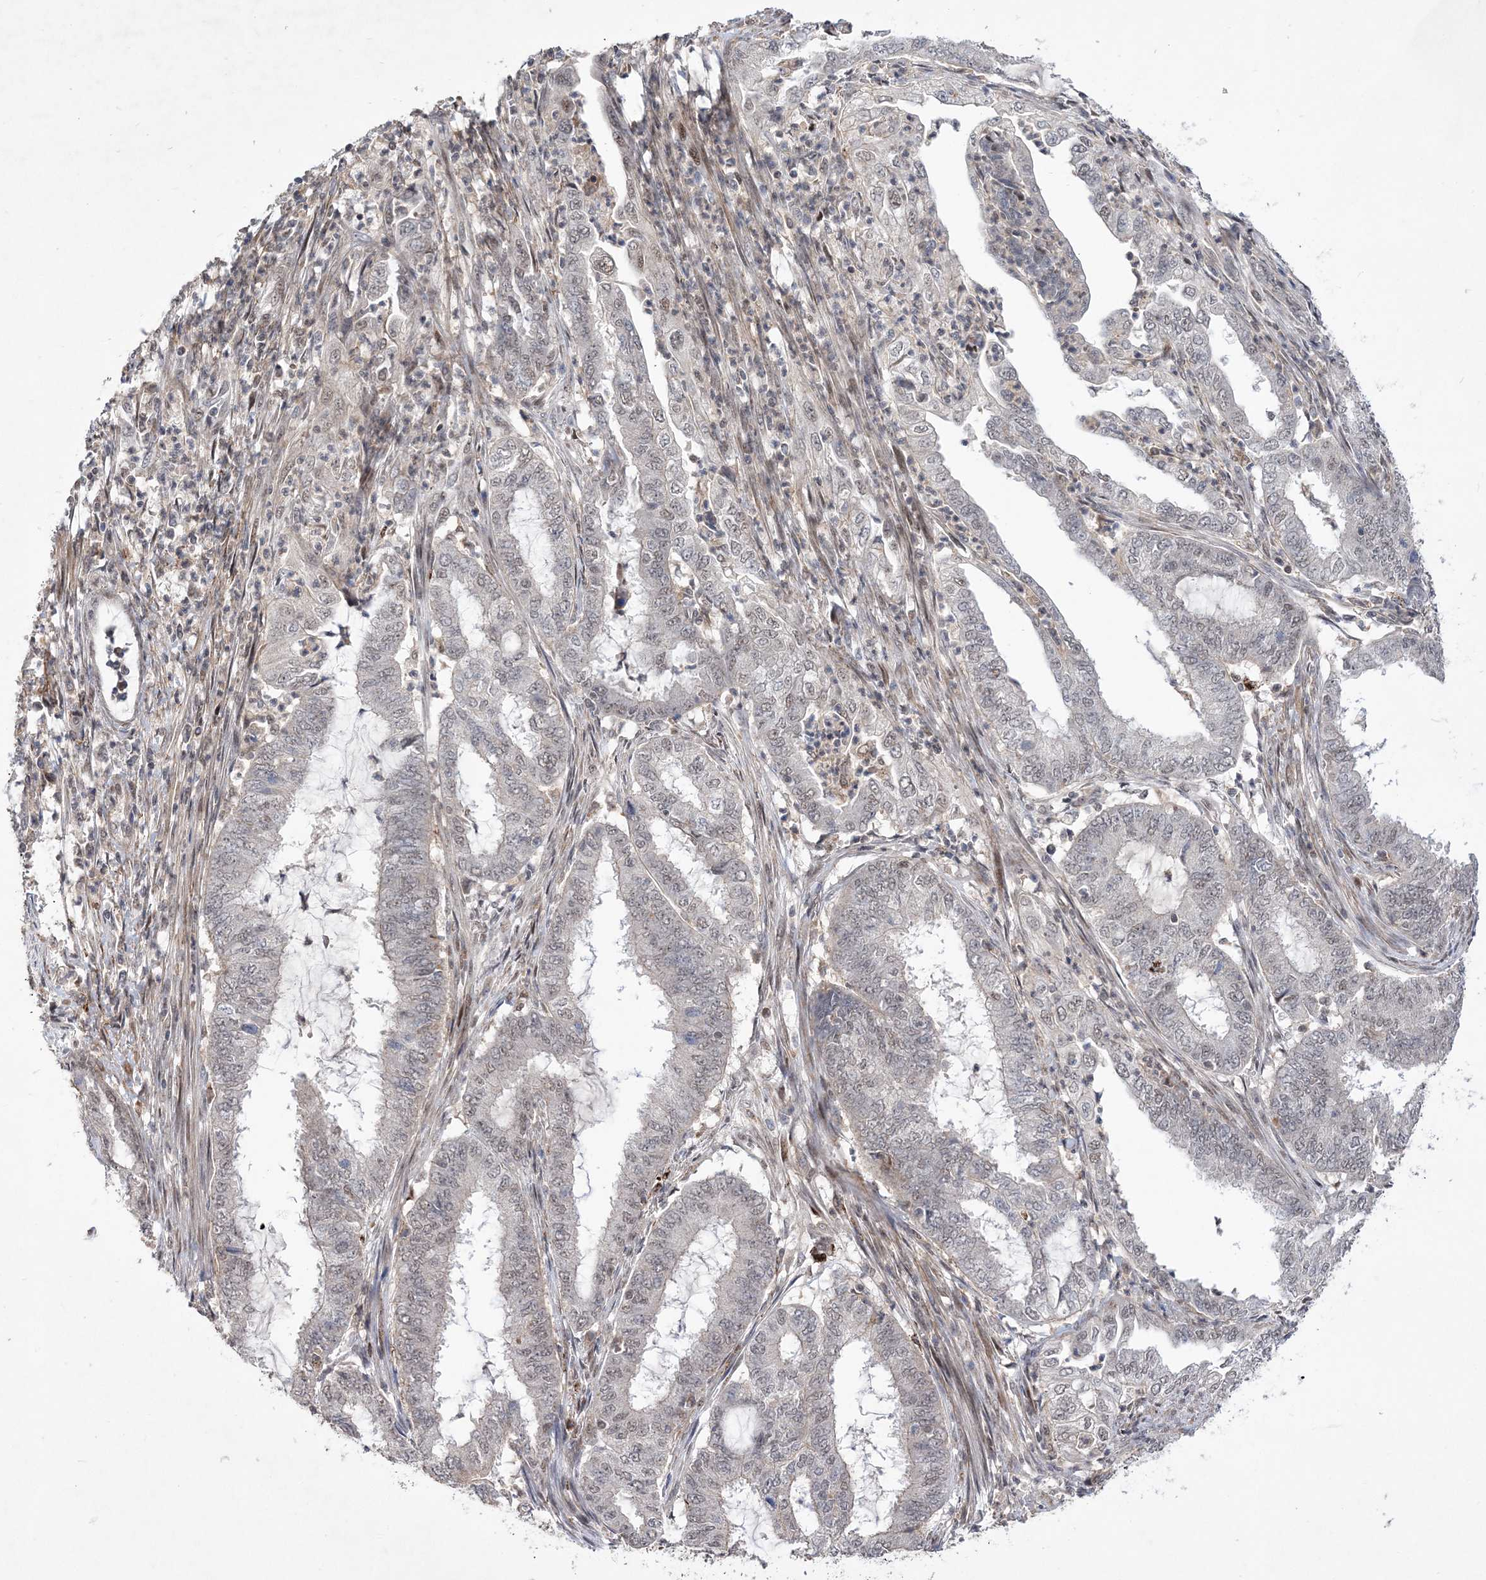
{"staining": {"intensity": "weak", "quantity": "25%-75%", "location": "nuclear"}, "tissue": "endometrial cancer", "cell_type": "Tumor cells", "image_type": "cancer", "snomed": [{"axis": "morphology", "description": "Adenocarcinoma, NOS"}, {"axis": "topography", "description": "Endometrium"}], "caption": "Tumor cells show low levels of weak nuclear positivity in approximately 25%-75% of cells in human endometrial cancer (adenocarcinoma).", "gene": "BOD1L1", "patient": {"sex": "female", "age": 51}}